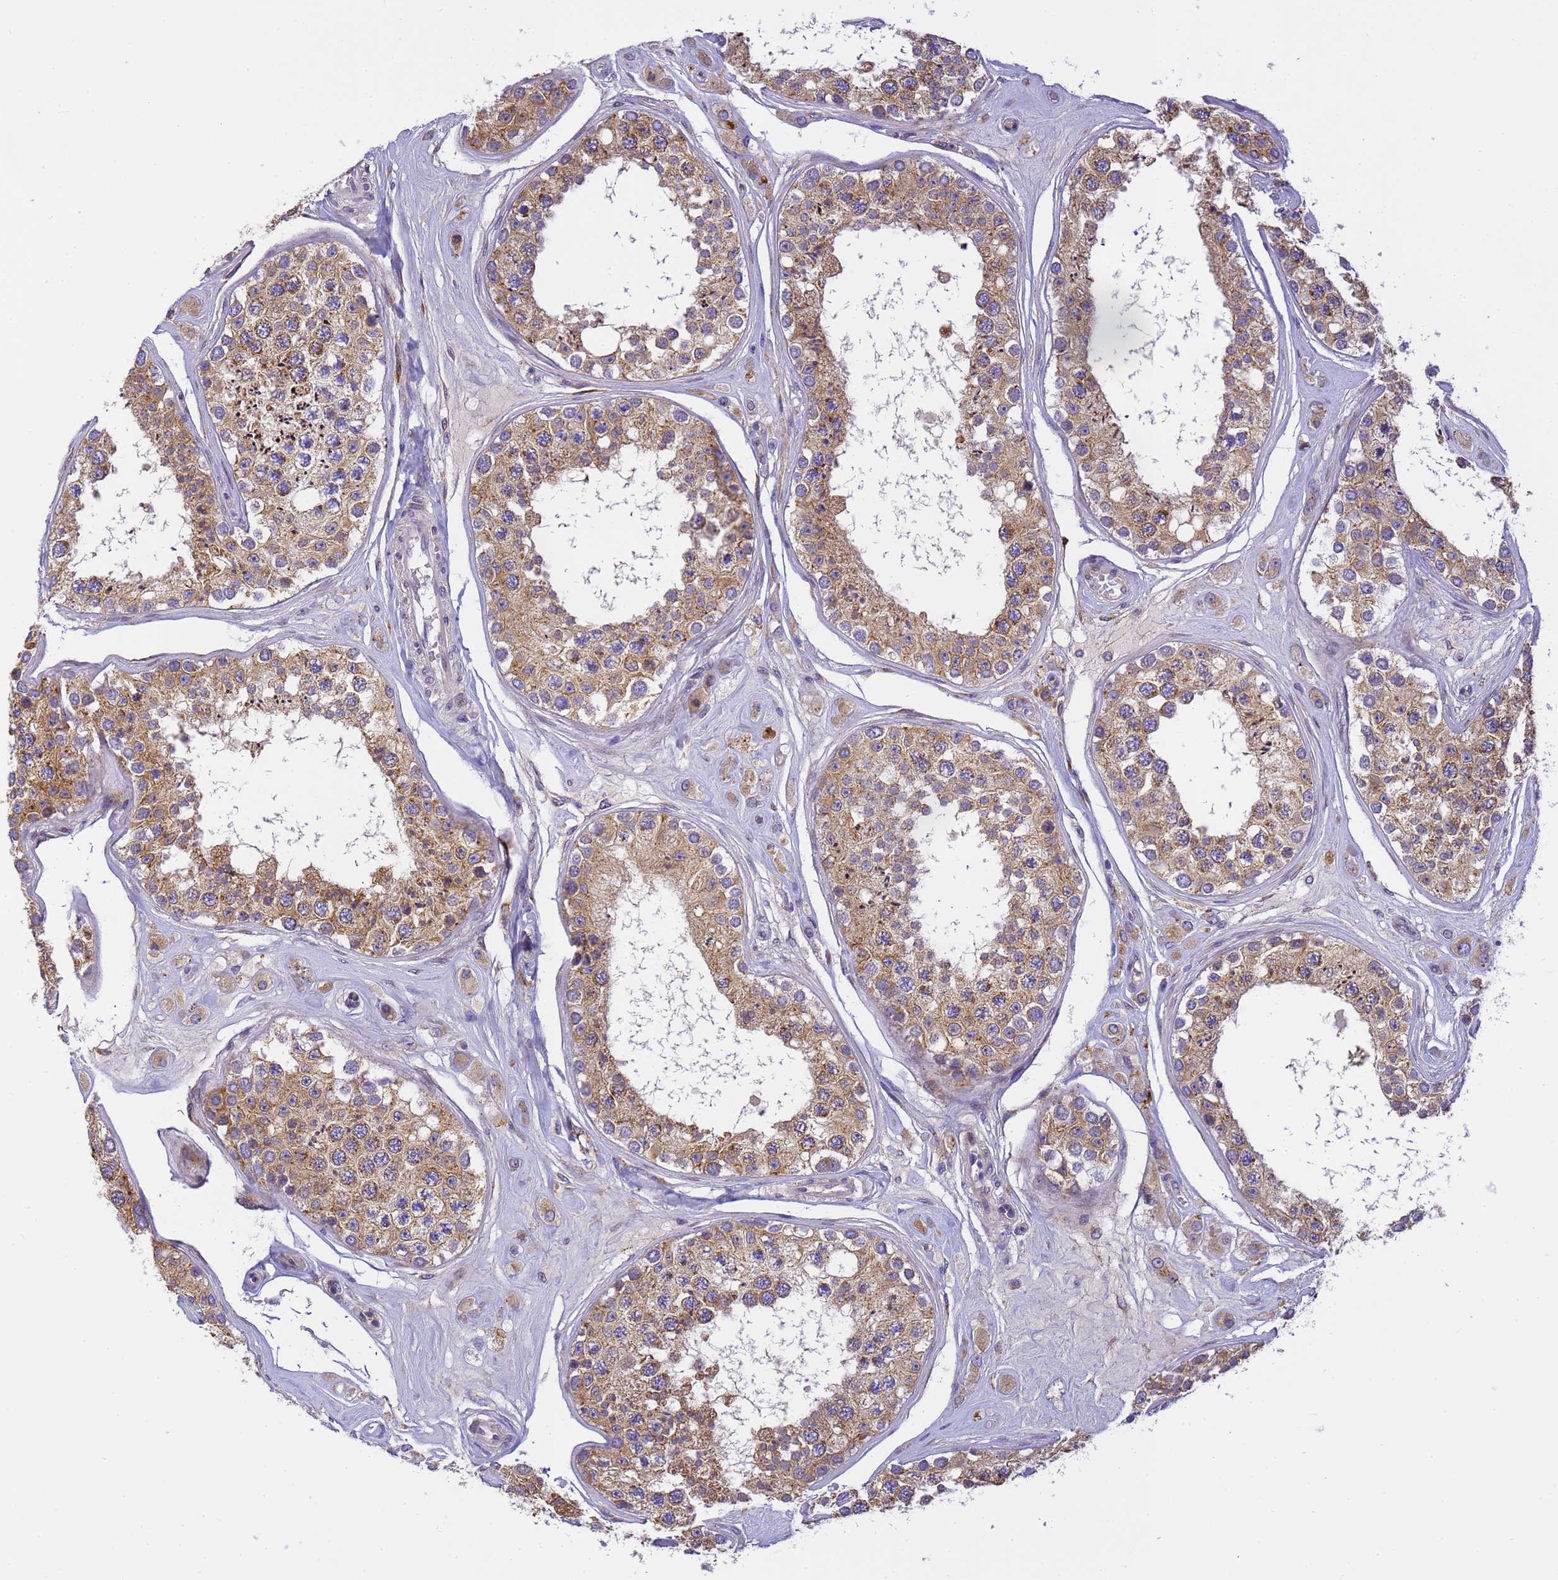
{"staining": {"intensity": "moderate", "quantity": ">75%", "location": "cytoplasmic/membranous"}, "tissue": "testis", "cell_type": "Cells in seminiferous ducts", "image_type": "normal", "snomed": [{"axis": "morphology", "description": "Normal tissue, NOS"}, {"axis": "topography", "description": "Testis"}], "caption": "Benign testis was stained to show a protein in brown. There is medium levels of moderate cytoplasmic/membranous positivity in about >75% of cells in seminiferous ducts. (DAB = brown stain, brightfield microscopy at high magnification).", "gene": "RHBDD3", "patient": {"sex": "male", "age": 25}}